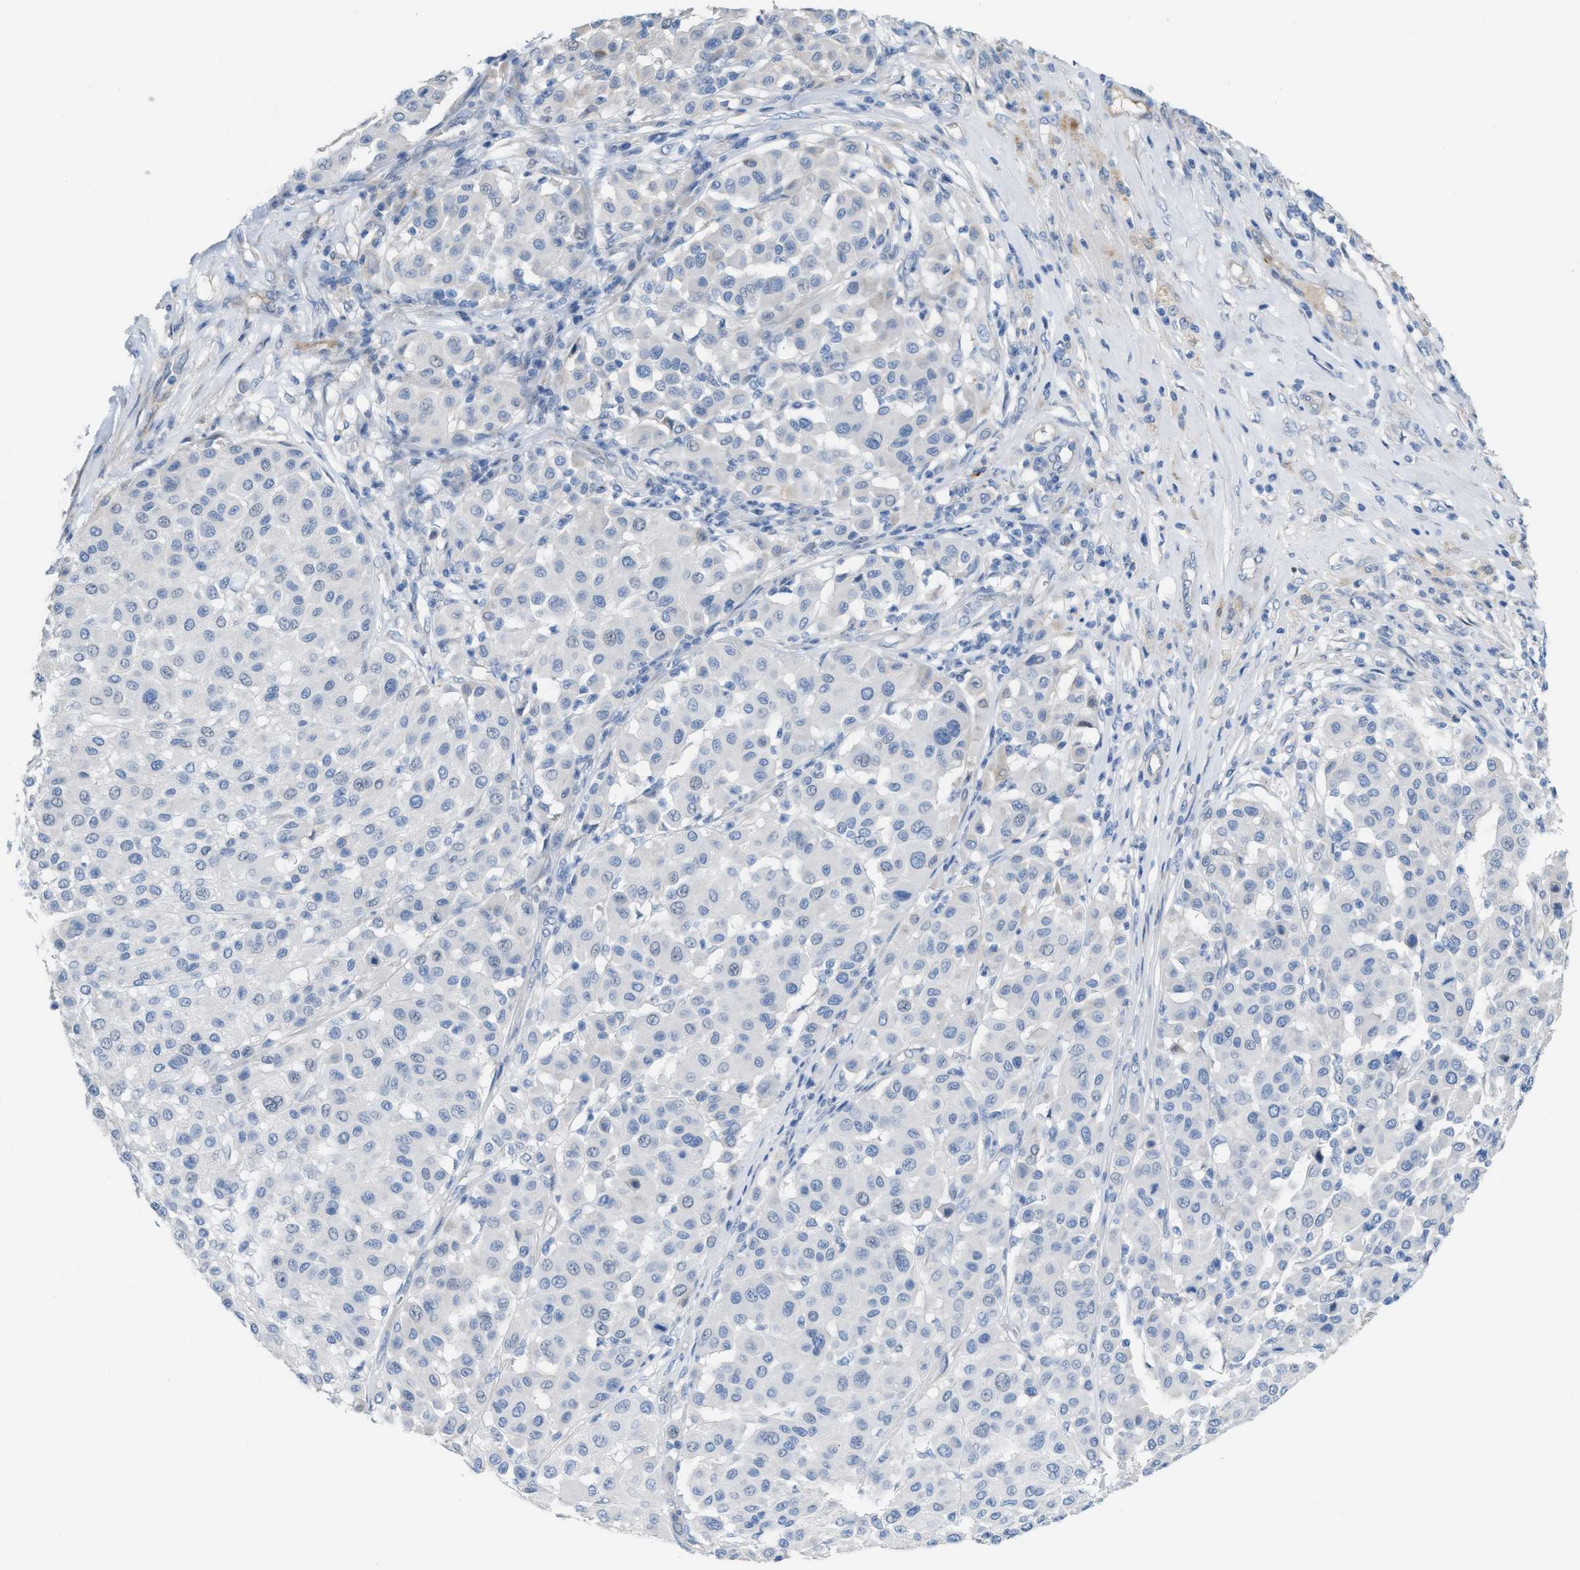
{"staining": {"intensity": "negative", "quantity": "none", "location": "none"}, "tissue": "melanoma", "cell_type": "Tumor cells", "image_type": "cancer", "snomed": [{"axis": "morphology", "description": "Malignant melanoma, Metastatic site"}, {"axis": "topography", "description": "Soft tissue"}], "caption": "This is a micrograph of IHC staining of melanoma, which shows no positivity in tumor cells. (DAB (3,3'-diaminobenzidine) immunohistochemistry (IHC) visualized using brightfield microscopy, high magnification).", "gene": "MPP3", "patient": {"sex": "male", "age": 41}}